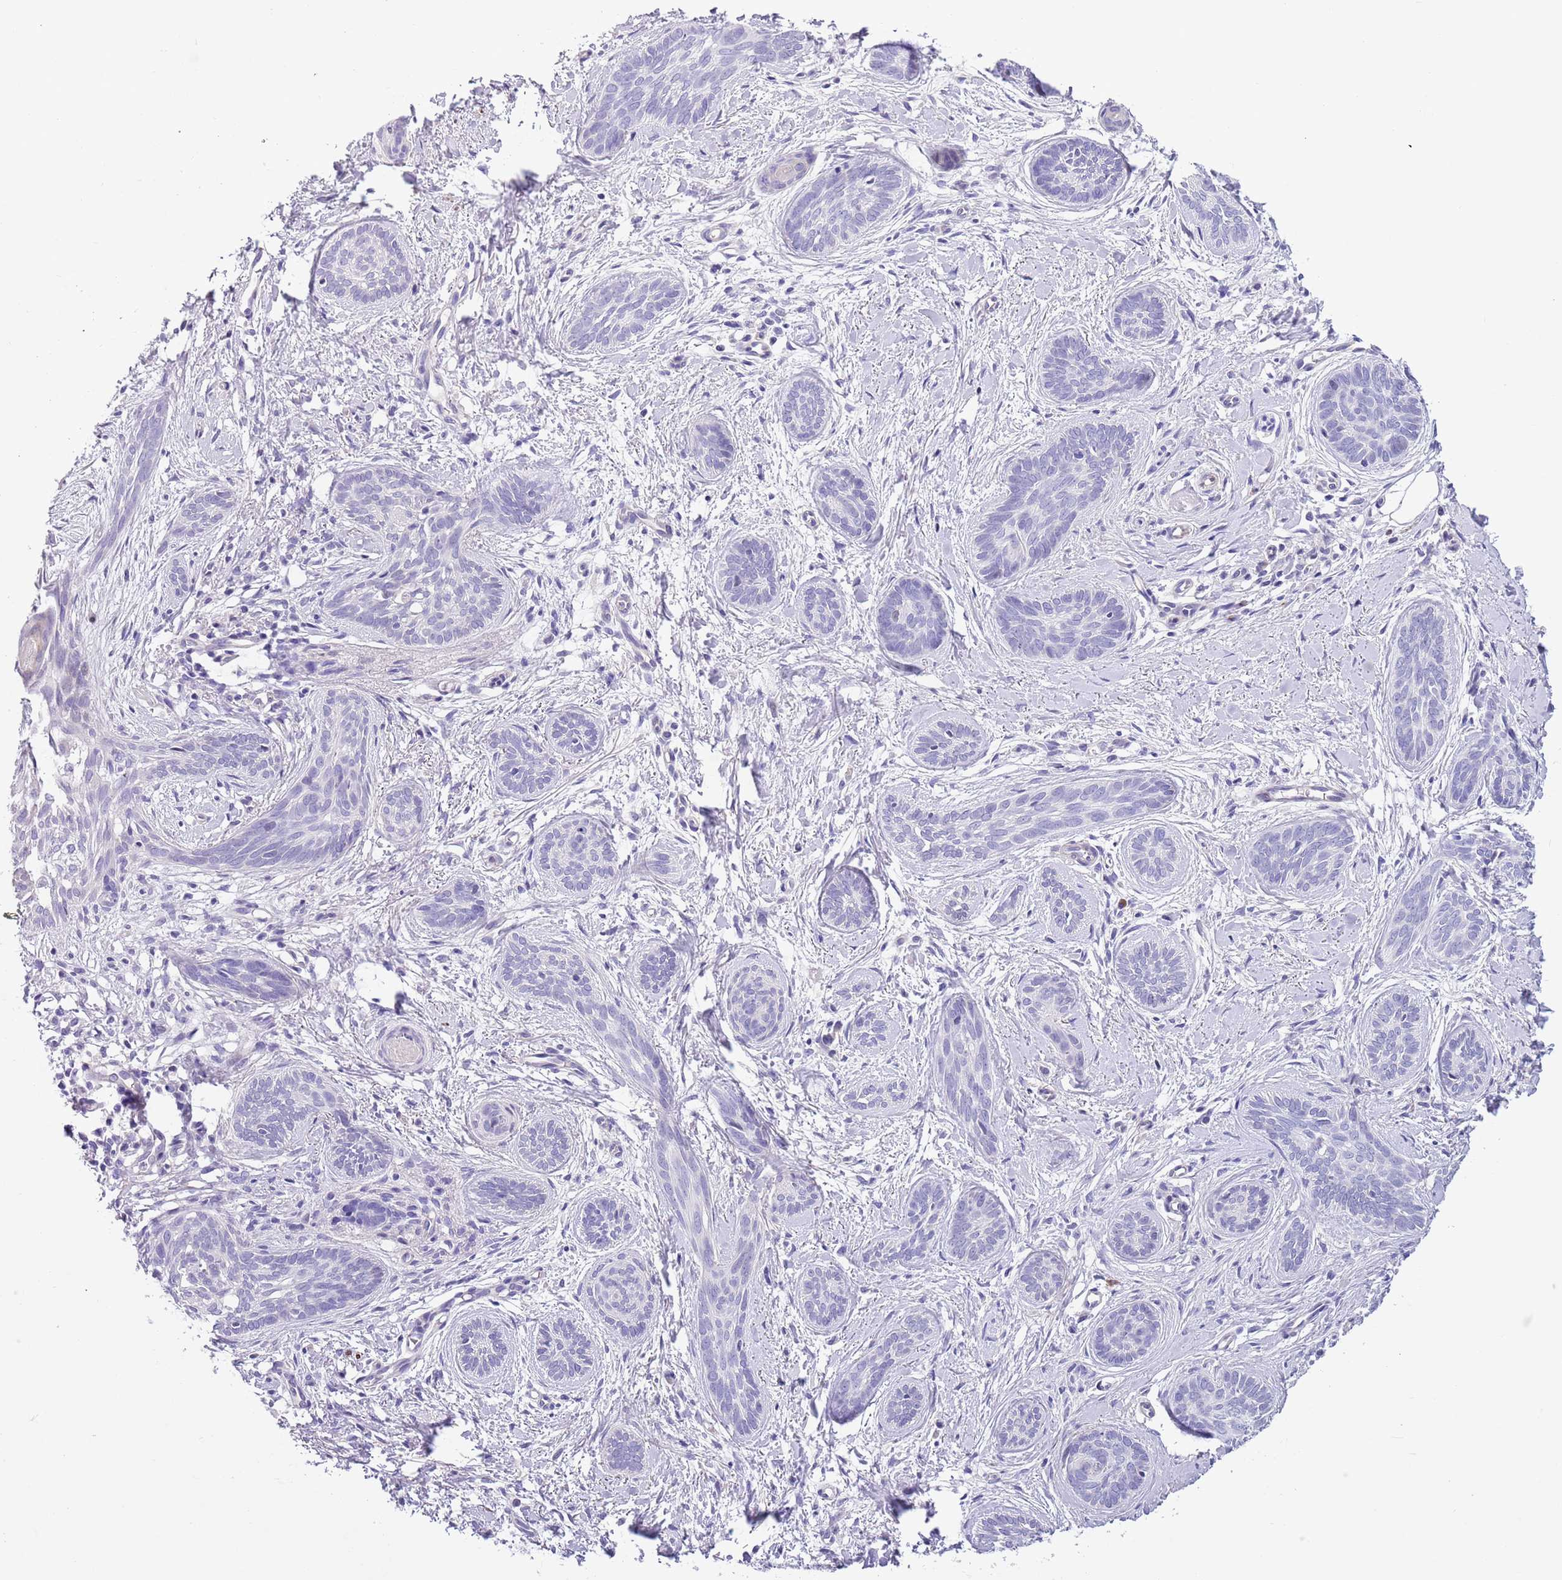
{"staining": {"intensity": "negative", "quantity": "none", "location": "none"}, "tissue": "skin cancer", "cell_type": "Tumor cells", "image_type": "cancer", "snomed": [{"axis": "morphology", "description": "Basal cell carcinoma"}, {"axis": "topography", "description": "Skin"}], "caption": "A high-resolution image shows immunohistochemistry (IHC) staining of basal cell carcinoma (skin), which displays no significant staining in tumor cells.", "gene": "NET1", "patient": {"sex": "female", "age": 81}}